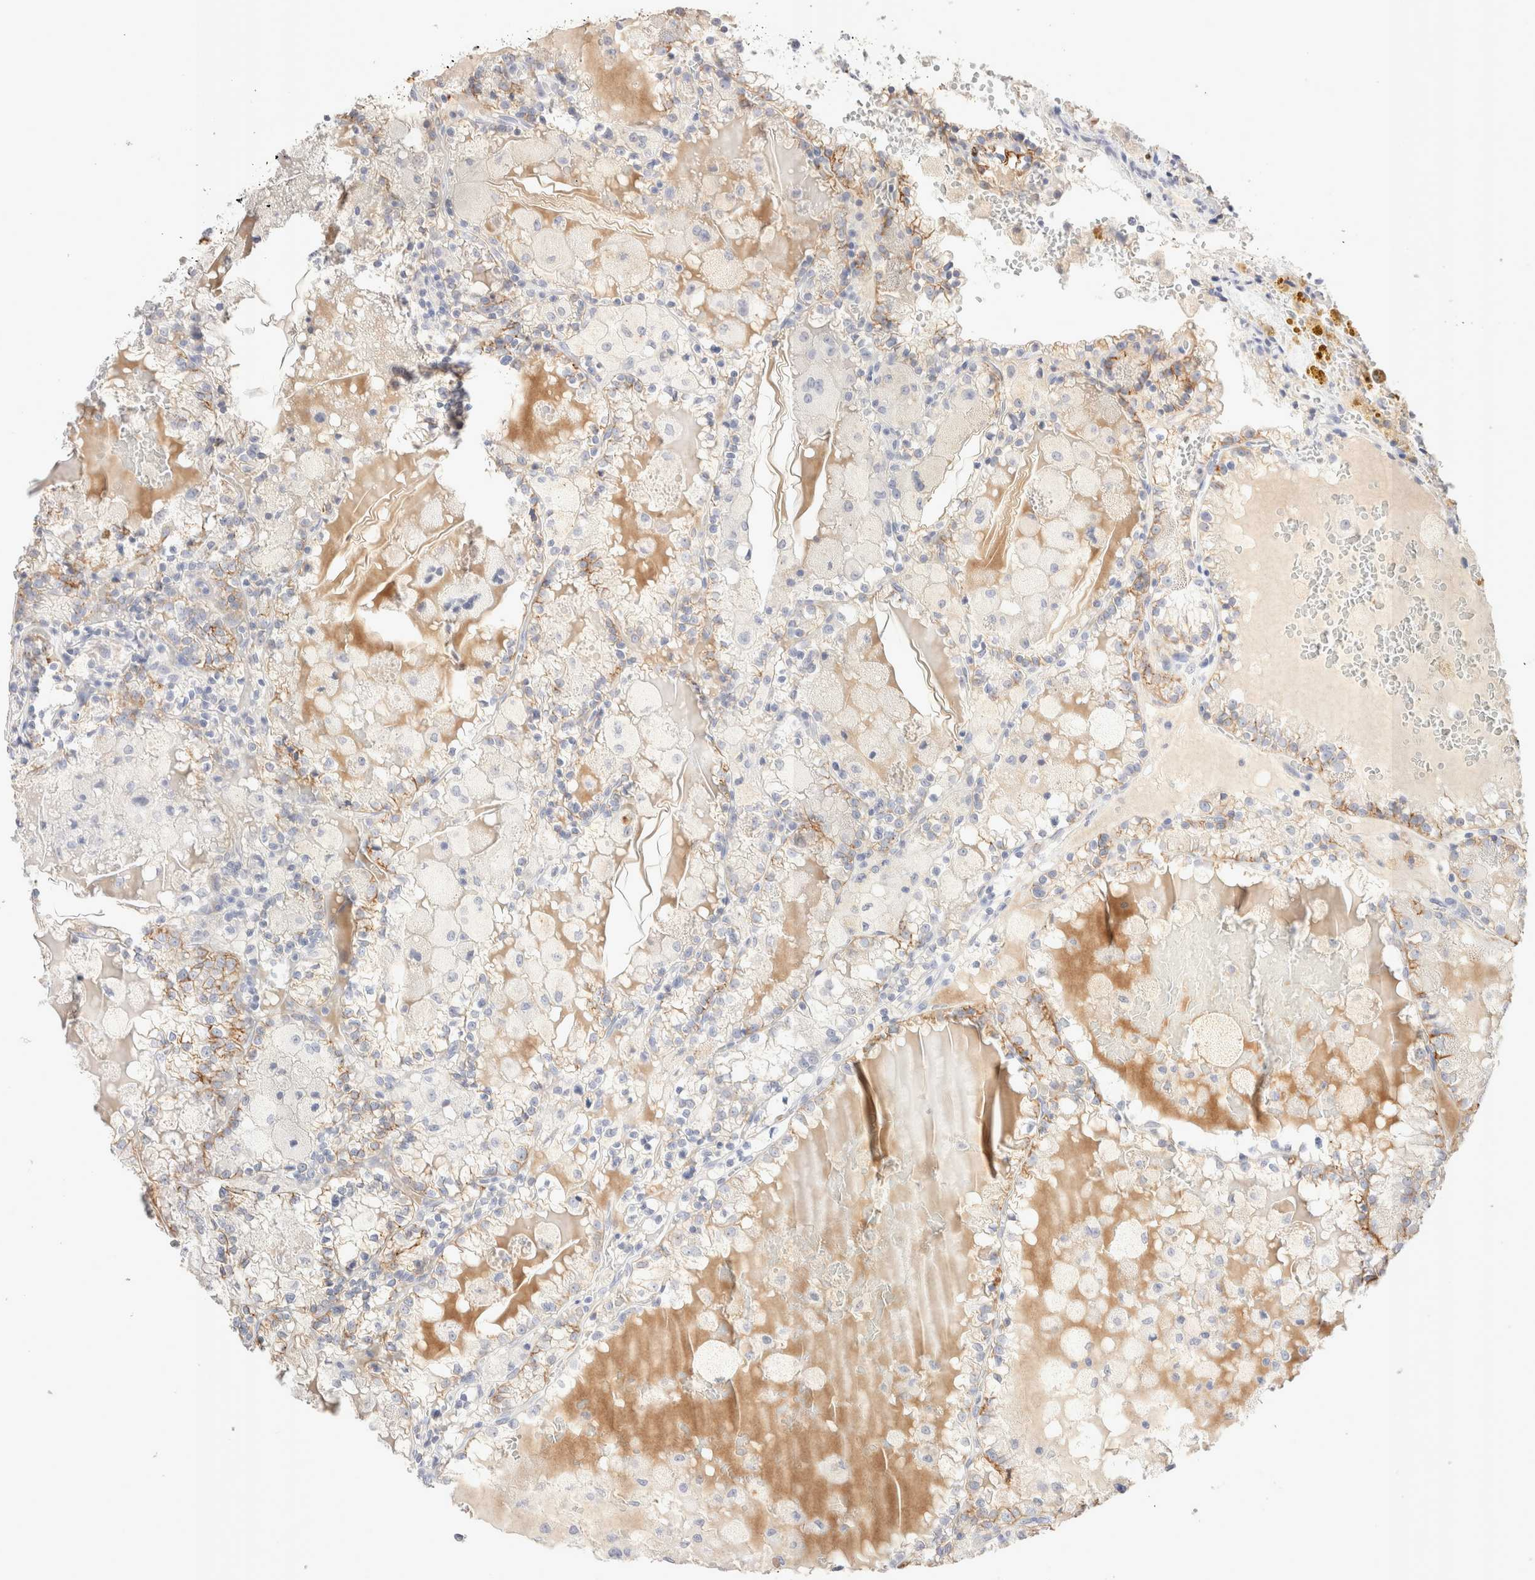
{"staining": {"intensity": "moderate", "quantity": ">75%", "location": "cytoplasmic/membranous"}, "tissue": "renal cancer", "cell_type": "Tumor cells", "image_type": "cancer", "snomed": [{"axis": "morphology", "description": "Adenocarcinoma, NOS"}, {"axis": "topography", "description": "Kidney"}], "caption": "Moderate cytoplasmic/membranous protein expression is appreciated in about >75% of tumor cells in renal cancer (adenocarcinoma). The staining was performed using DAB, with brown indicating positive protein expression. Nuclei are stained blue with hematoxylin.", "gene": "EPCAM", "patient": {"sex": "female", "age": 56}}